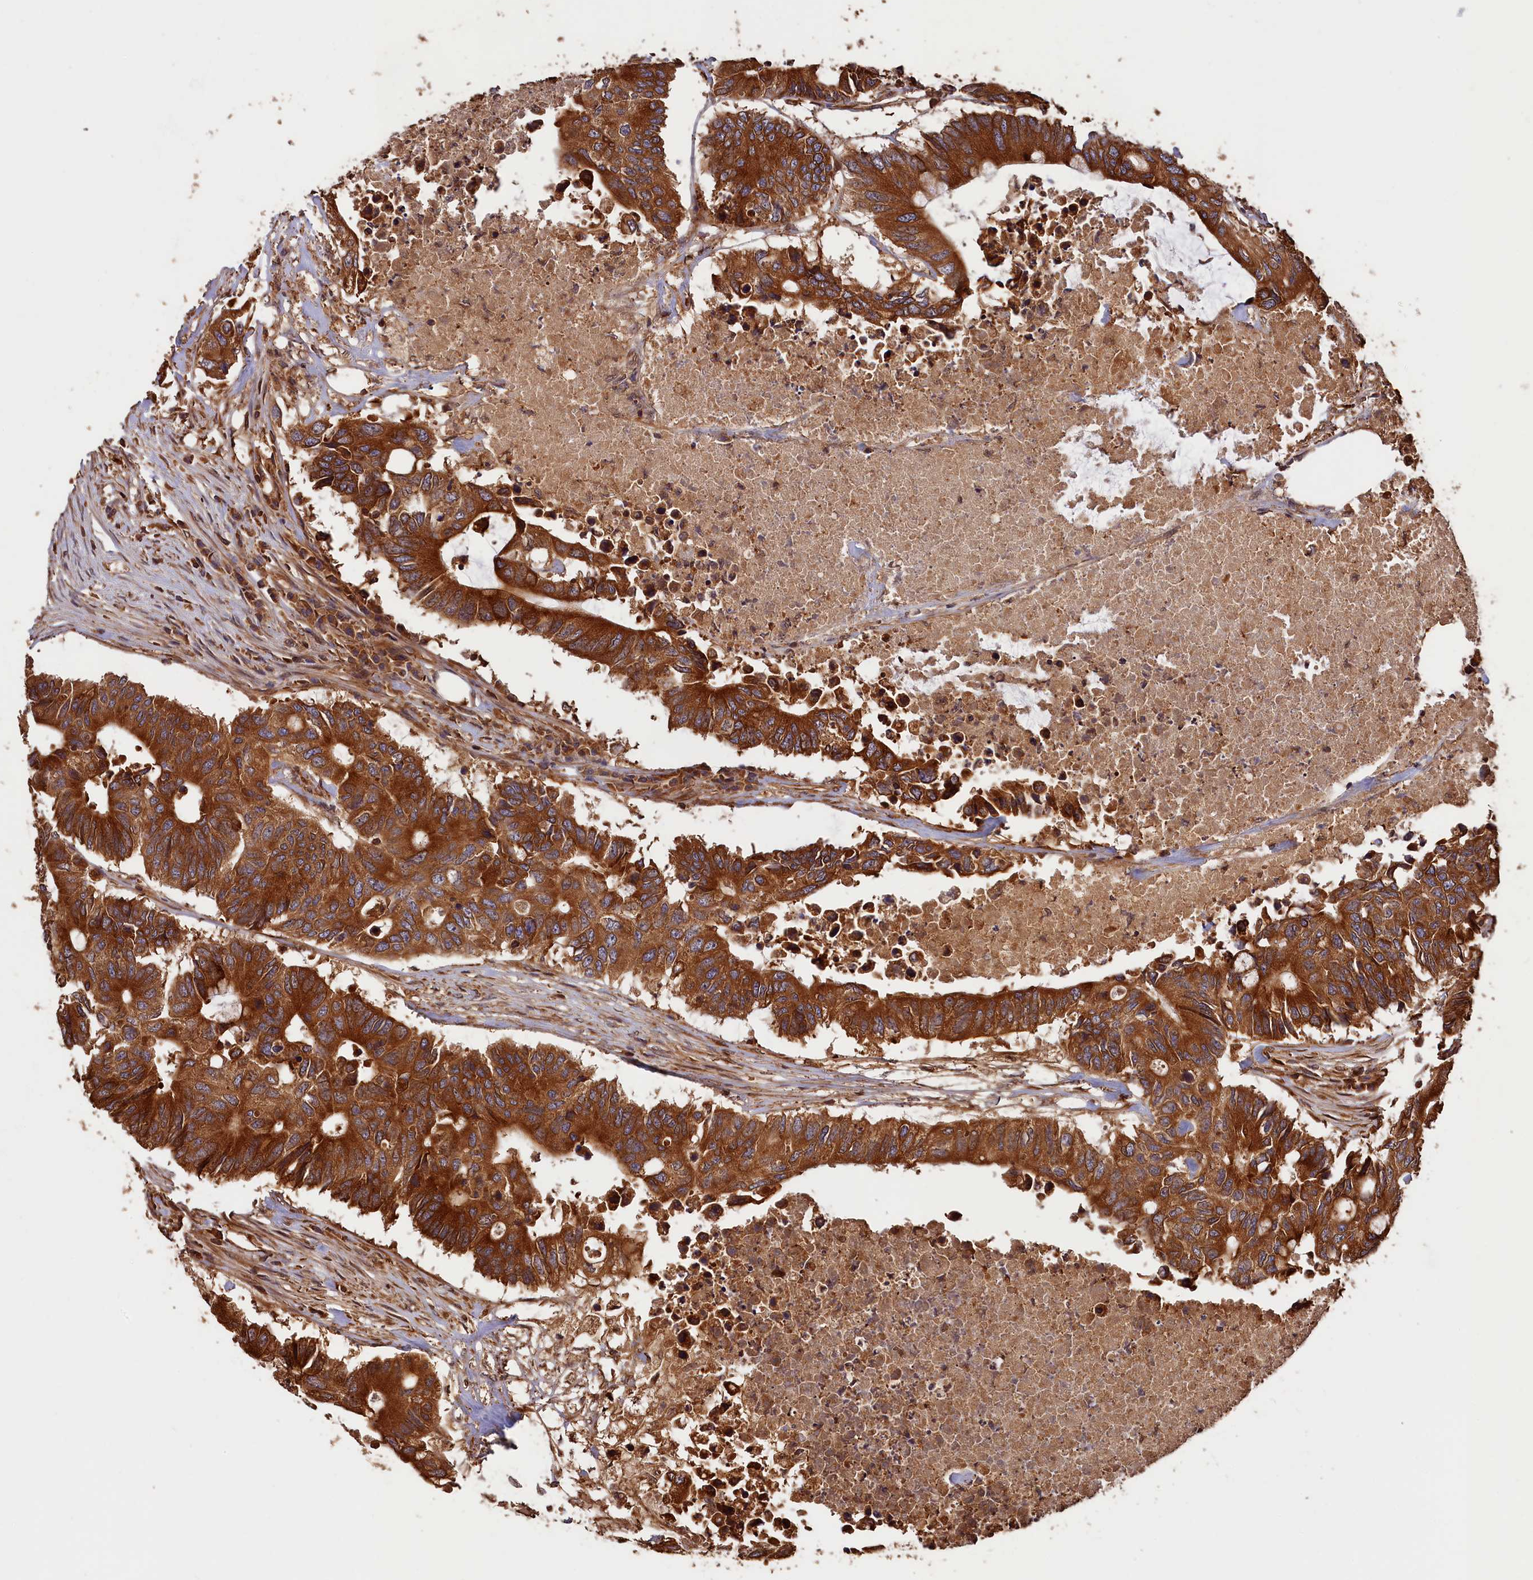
{"staining": {"intensity": "strong", "quantity": ">75%", "location": "cytoplasmic/membranous"}, "tissue": "colorectal cancer", "cell_type": "Tumor cells", "image_type": "cancer", "snomed": [{"axis": "morphology", "description": "Adenocarcinoma, NOS"}, {"axis": "topography", "description": "Colon"}], "caption": "Strong cytoplasmic/membranous staining is appreciated in about >75% of tumor cells in colorectal cancer (adenocarcinoma).", "gene": "HMOX2", "patient": {"sex": "male", "age": 71}}